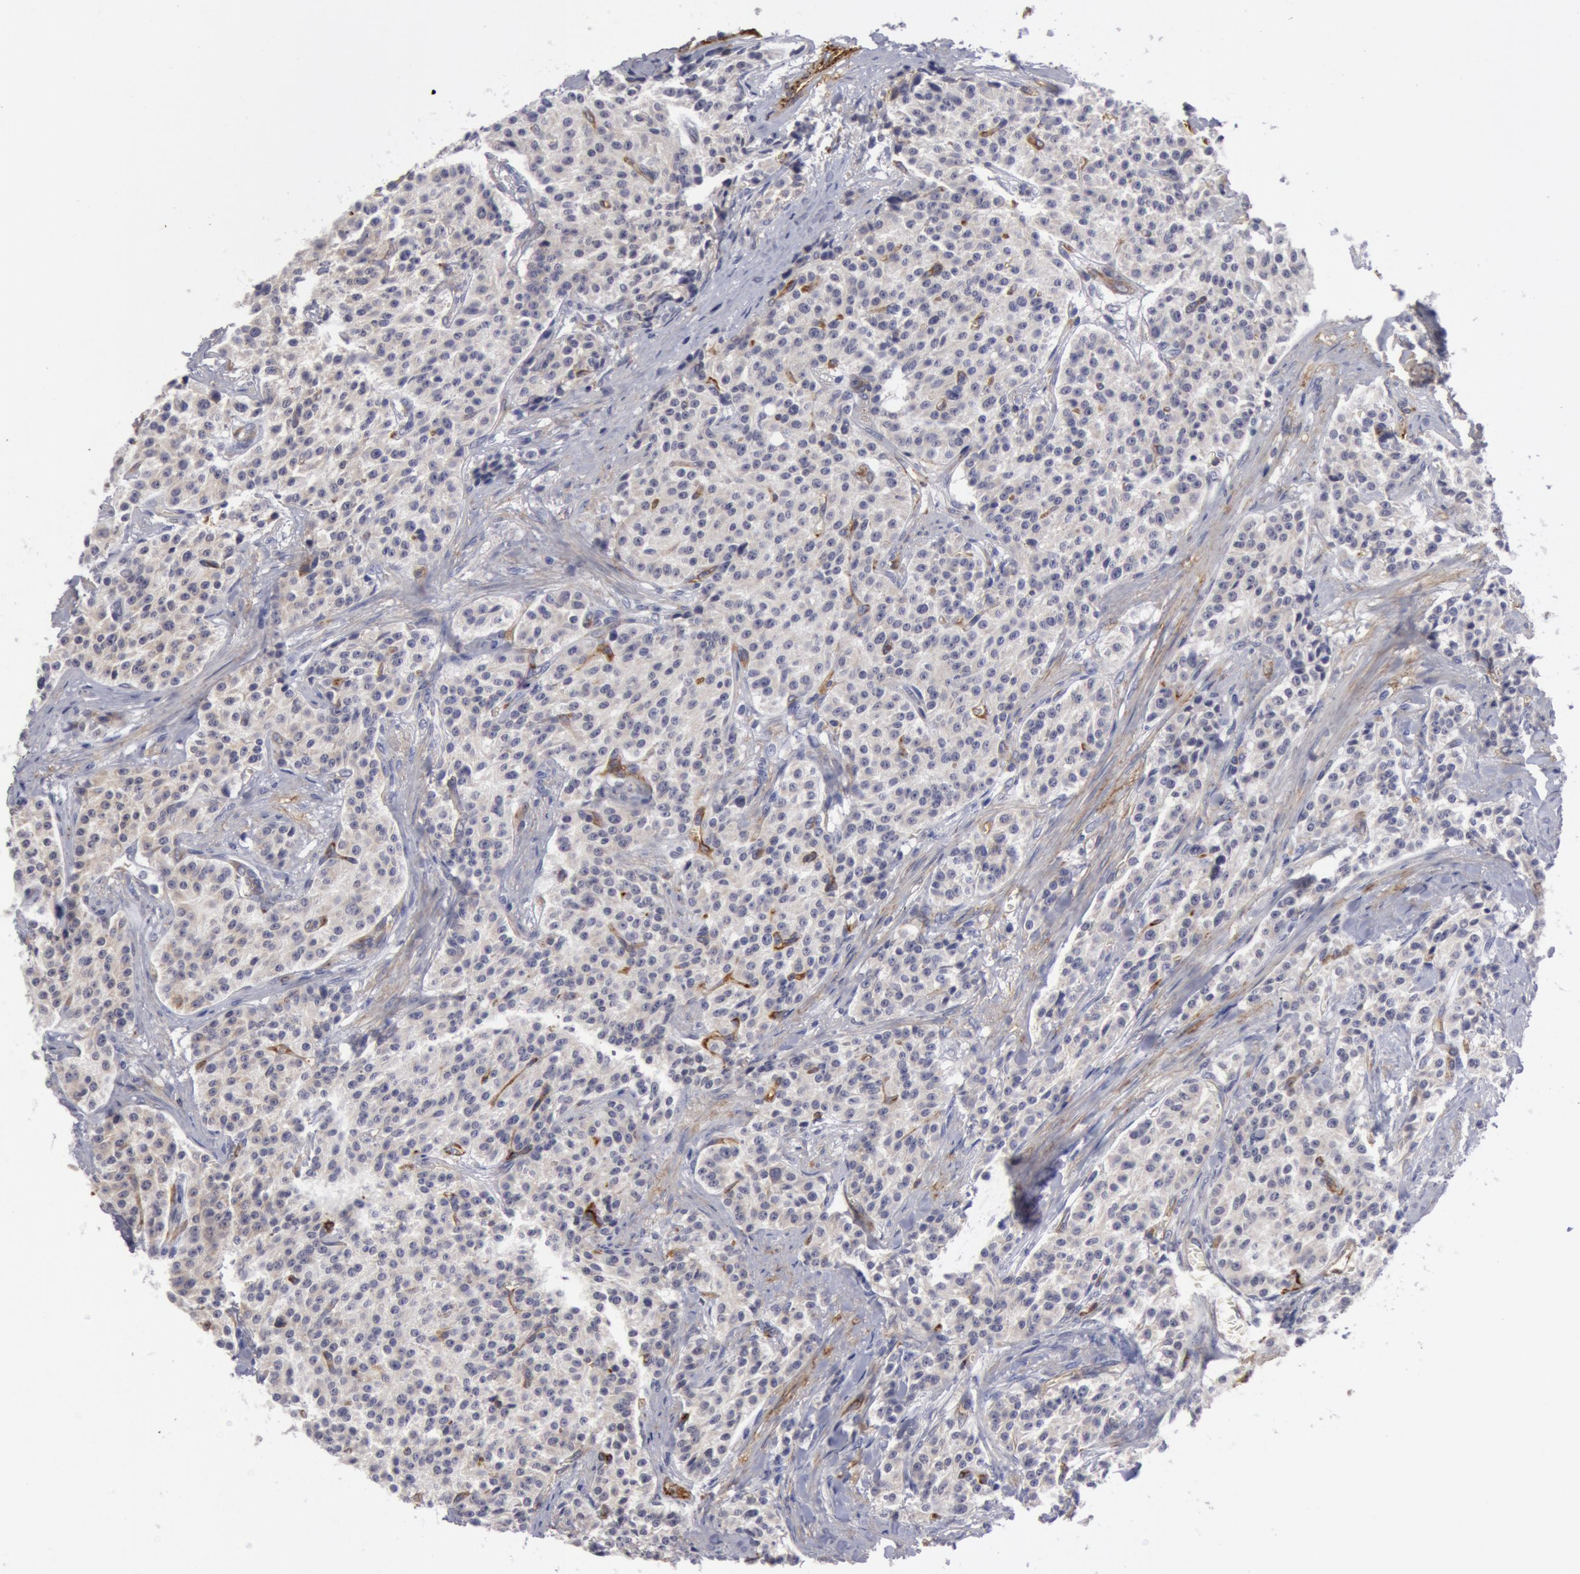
{"staining": {"intensity": "weak", "quantity": "<25%", "location": "cytoplasmic/membranous"}, "tissue": "carcinoid", "cell_type": "Tumor cells", "image_type": "cancer", "snomed": [{"axis": "morphology", "description": "Carcinoid, malignant, NOS"}, {"axis": "topography", "description": "Stomach"}], "caption": "Immunohistochemistry of carcinoid displays no positivity in tumor cells.", "gene": "IL23A", "patient": {"sex": "female", "age": 76}}